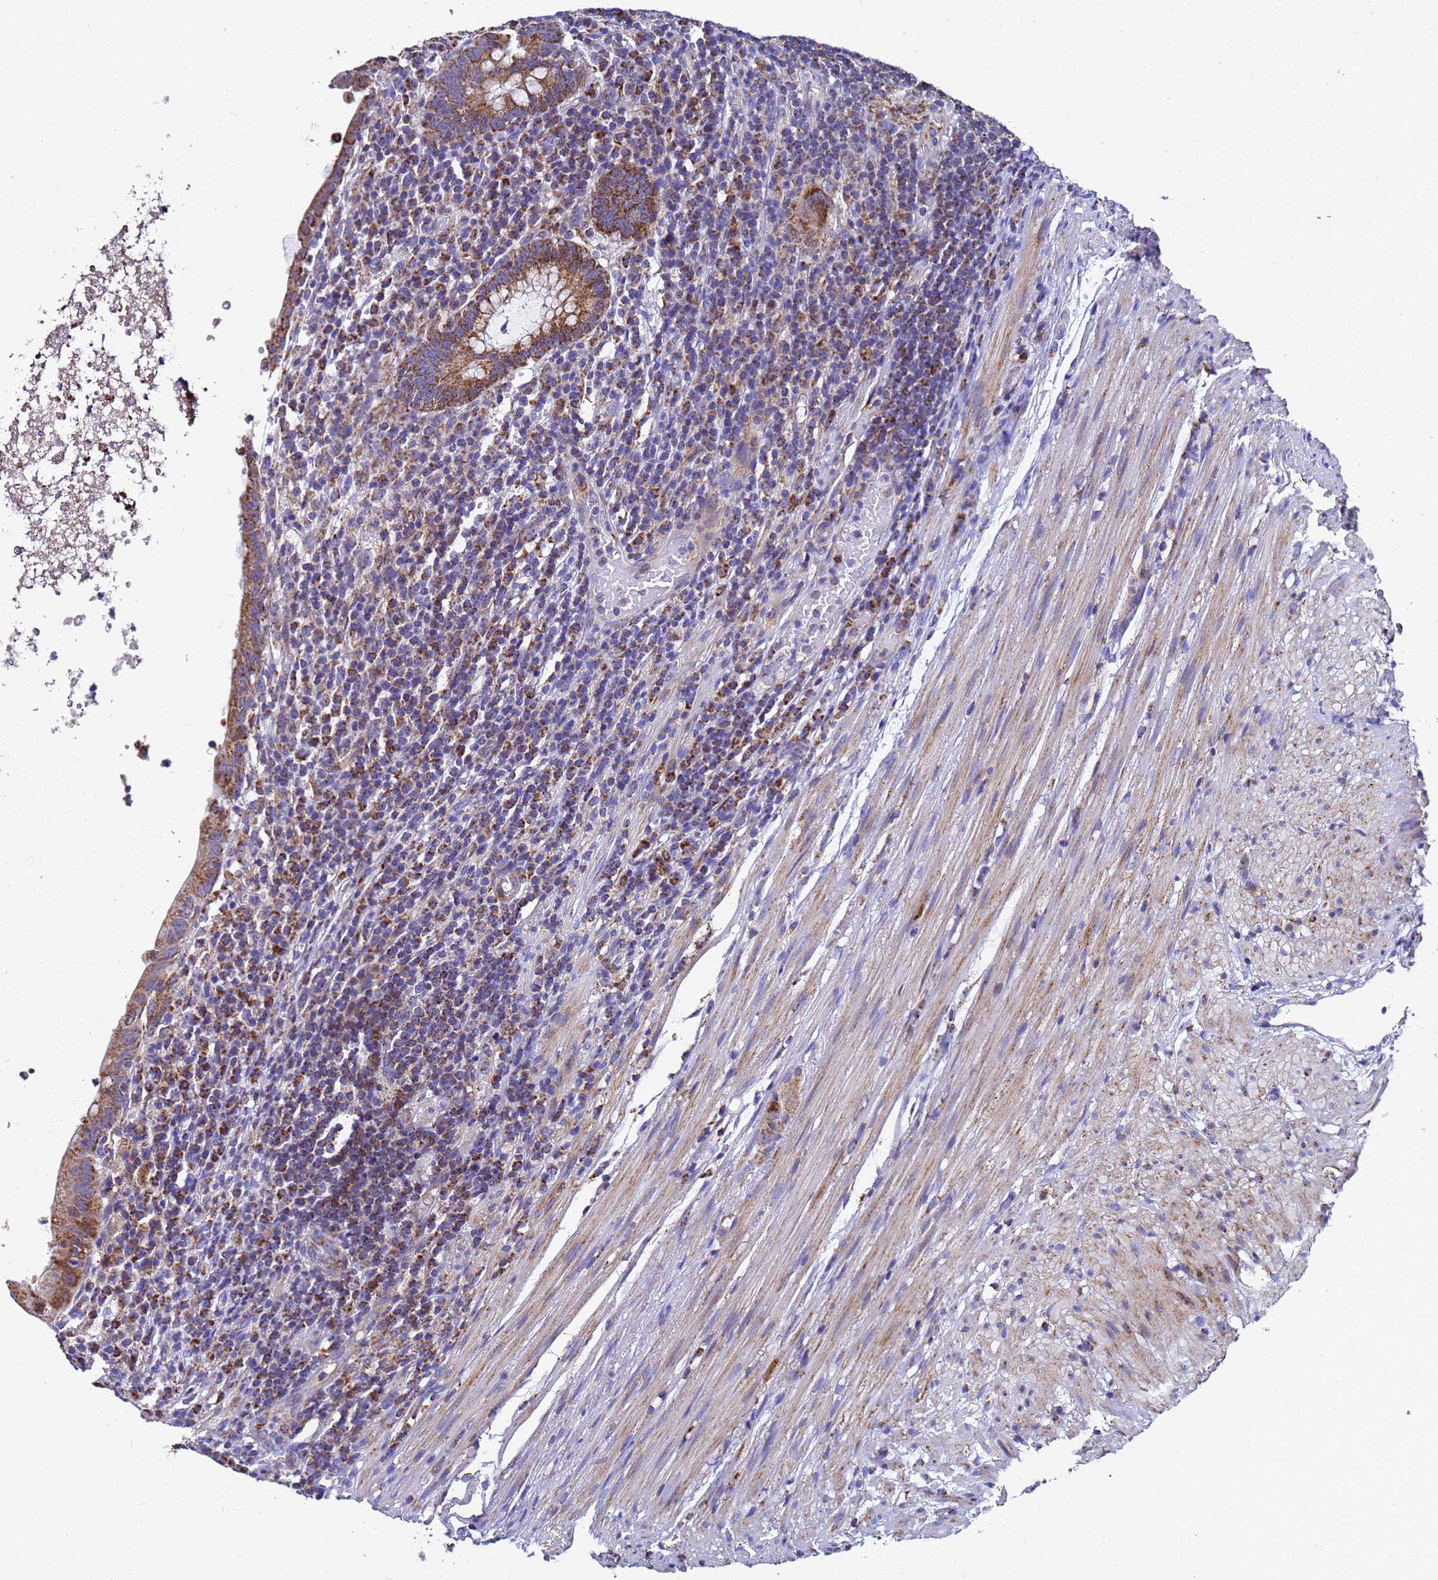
{"staining": {"intensity": "strong", "quantity": ">75%", "location": "cytoplasmic/membranous"}, "tissue": "appendix", "cell_type": "Glandular cells", "image_type": "normal", "snomed": [{"axis": "morphology", "description": "Normal tissue, NOS"}, {"axis": "topography", "description": "Appendix"}], "caption": "Brown immunohistochemical staining in unremarkable human appendix exhibits strong cytoplasmic/membranous staining in about >75% of glandular cells.", "gene": "MRPS12", "patient": {"sex": "male", "age": 83}}